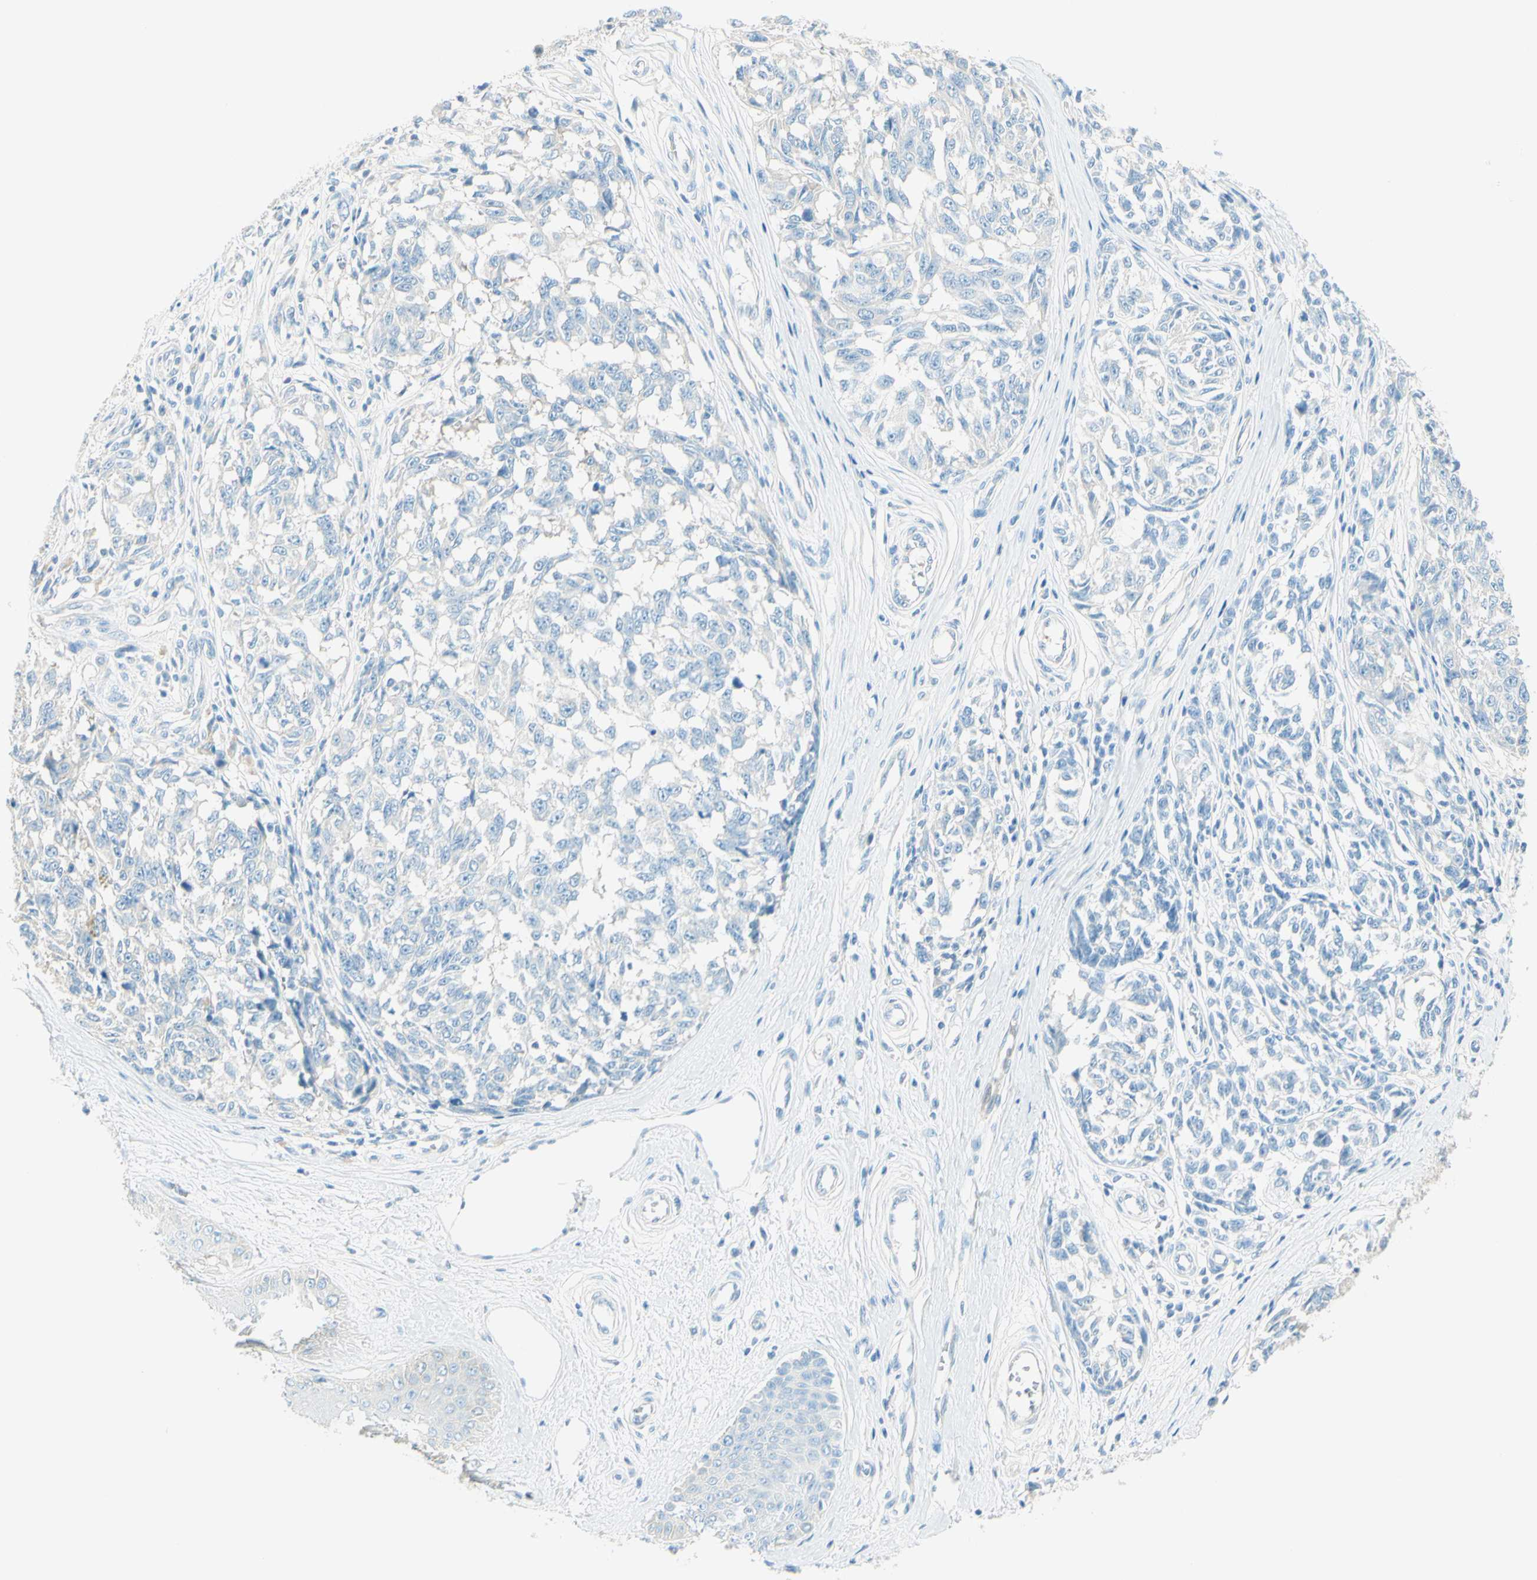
{"staining": {"intensity": "negative", "quantity": "none", "location": "none"}, "tissue": "melanoma", "cell_type": "Tumor cells", "image_type": "cancer", "snomed": [{"axis": "morphology", "description": "Malignant melanoma, NOS"}, {"axis": "topography", "description": "Skin"}], "caption": "Human malignant melanoma stained for a protein using IHC displays no staining in tumor cells.", "gene": "NCBP2L", "patient": {"sex": "female", "age": 64}}